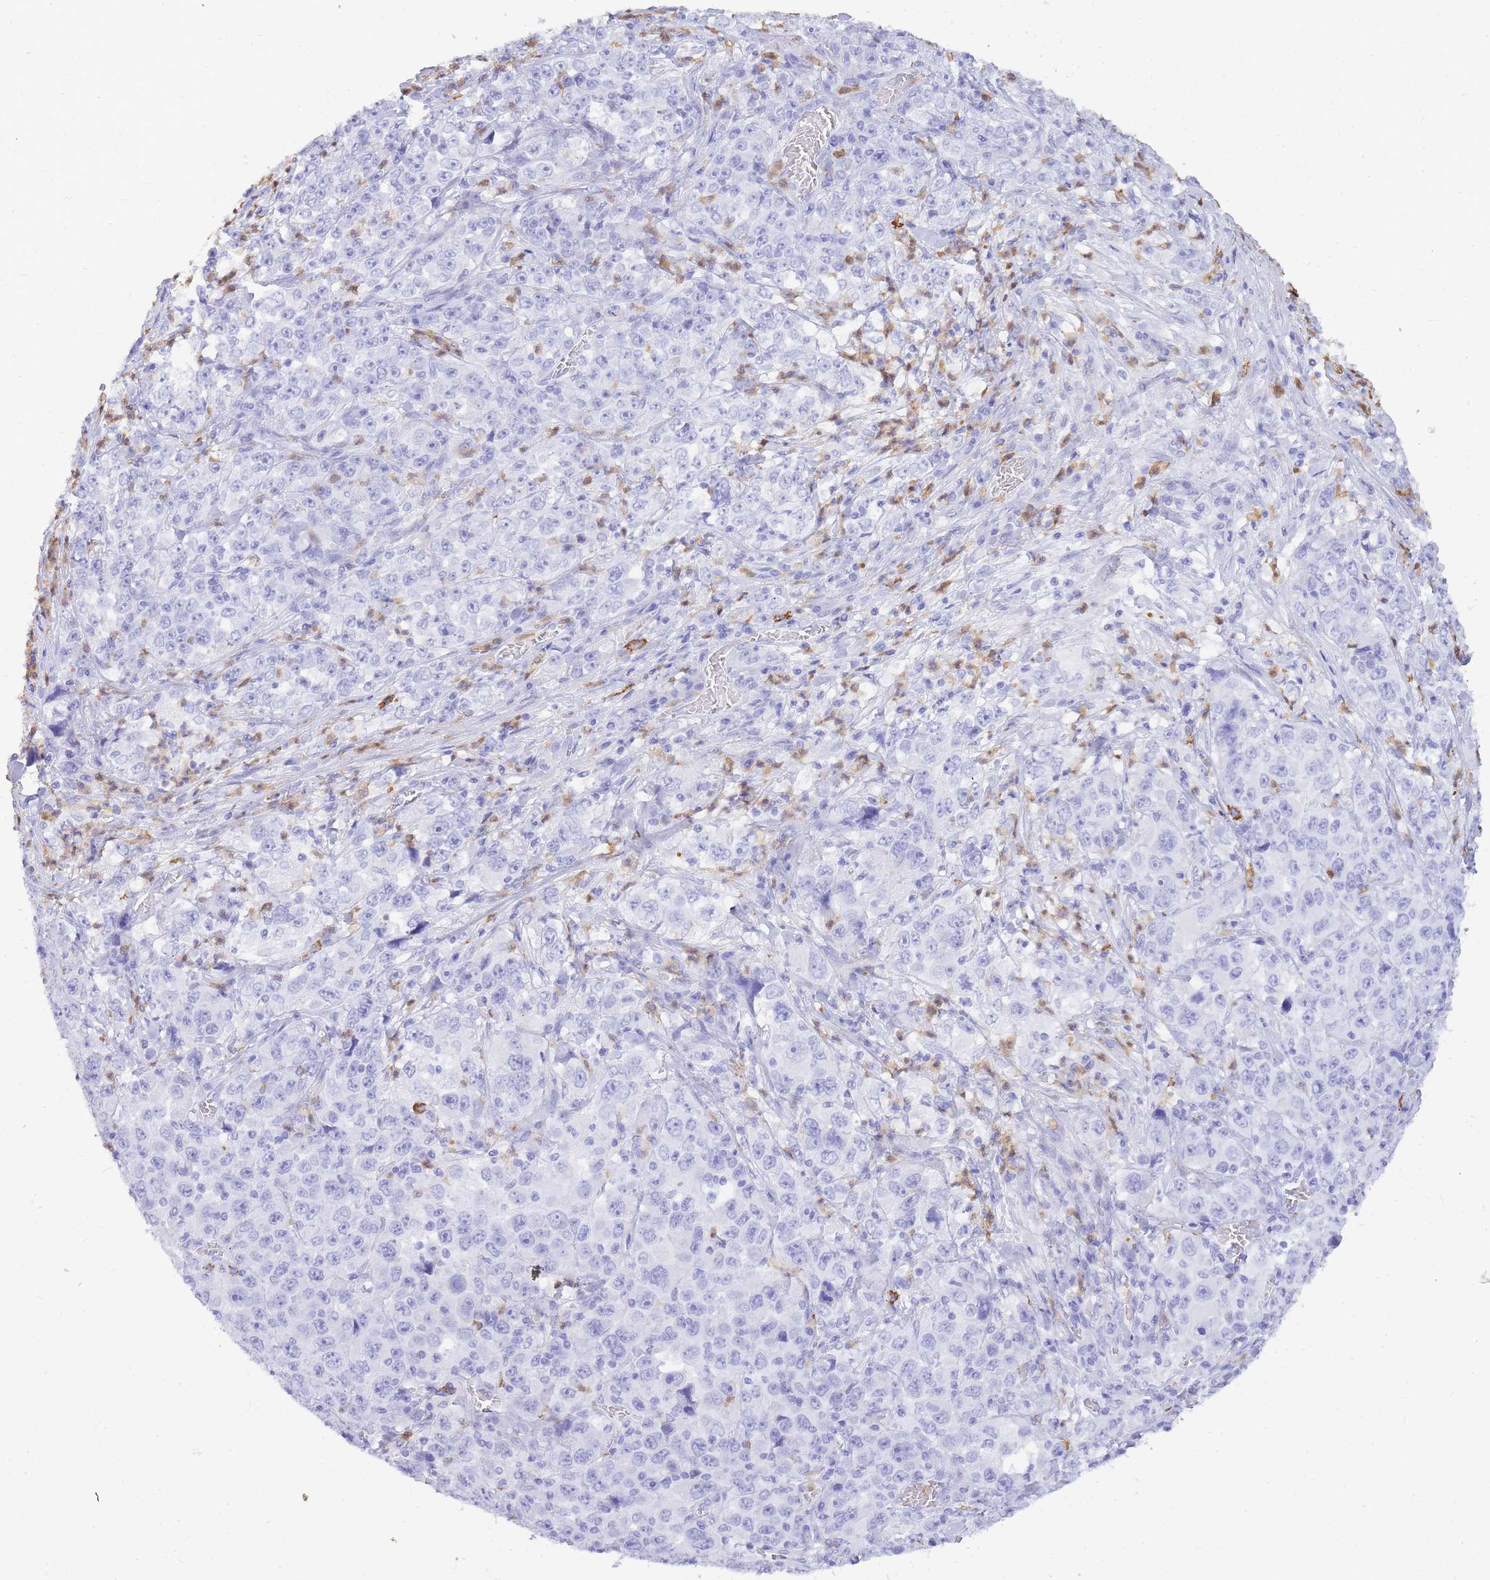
{"staining": {"intensity": "negative", "quantity": "none", "location": "none"}, "tissue": "stomach cancer", "cell_type": "Tumor cells", "image_type": "cancer", "snomed": [{"axis": "morphology", "description": "Normal tissue, NOS"}, {"axis": "morphology", "description": "Adenocarcinoma, NOS"}, {"axis": "topography", "description": "Stomach, upper"}, {"axis": "topography", "description": "Stomach"}], "caption": "Immunohistochemistry (IHC) photomicrograph of neoplastic tissue: stomach cancer stained with DAB (3,3'-diaminobenzidine) exhibits no significant protein expression in tumor cells.", "gene": "HERC1", "patient": {"sex": "male", "age": 59}}